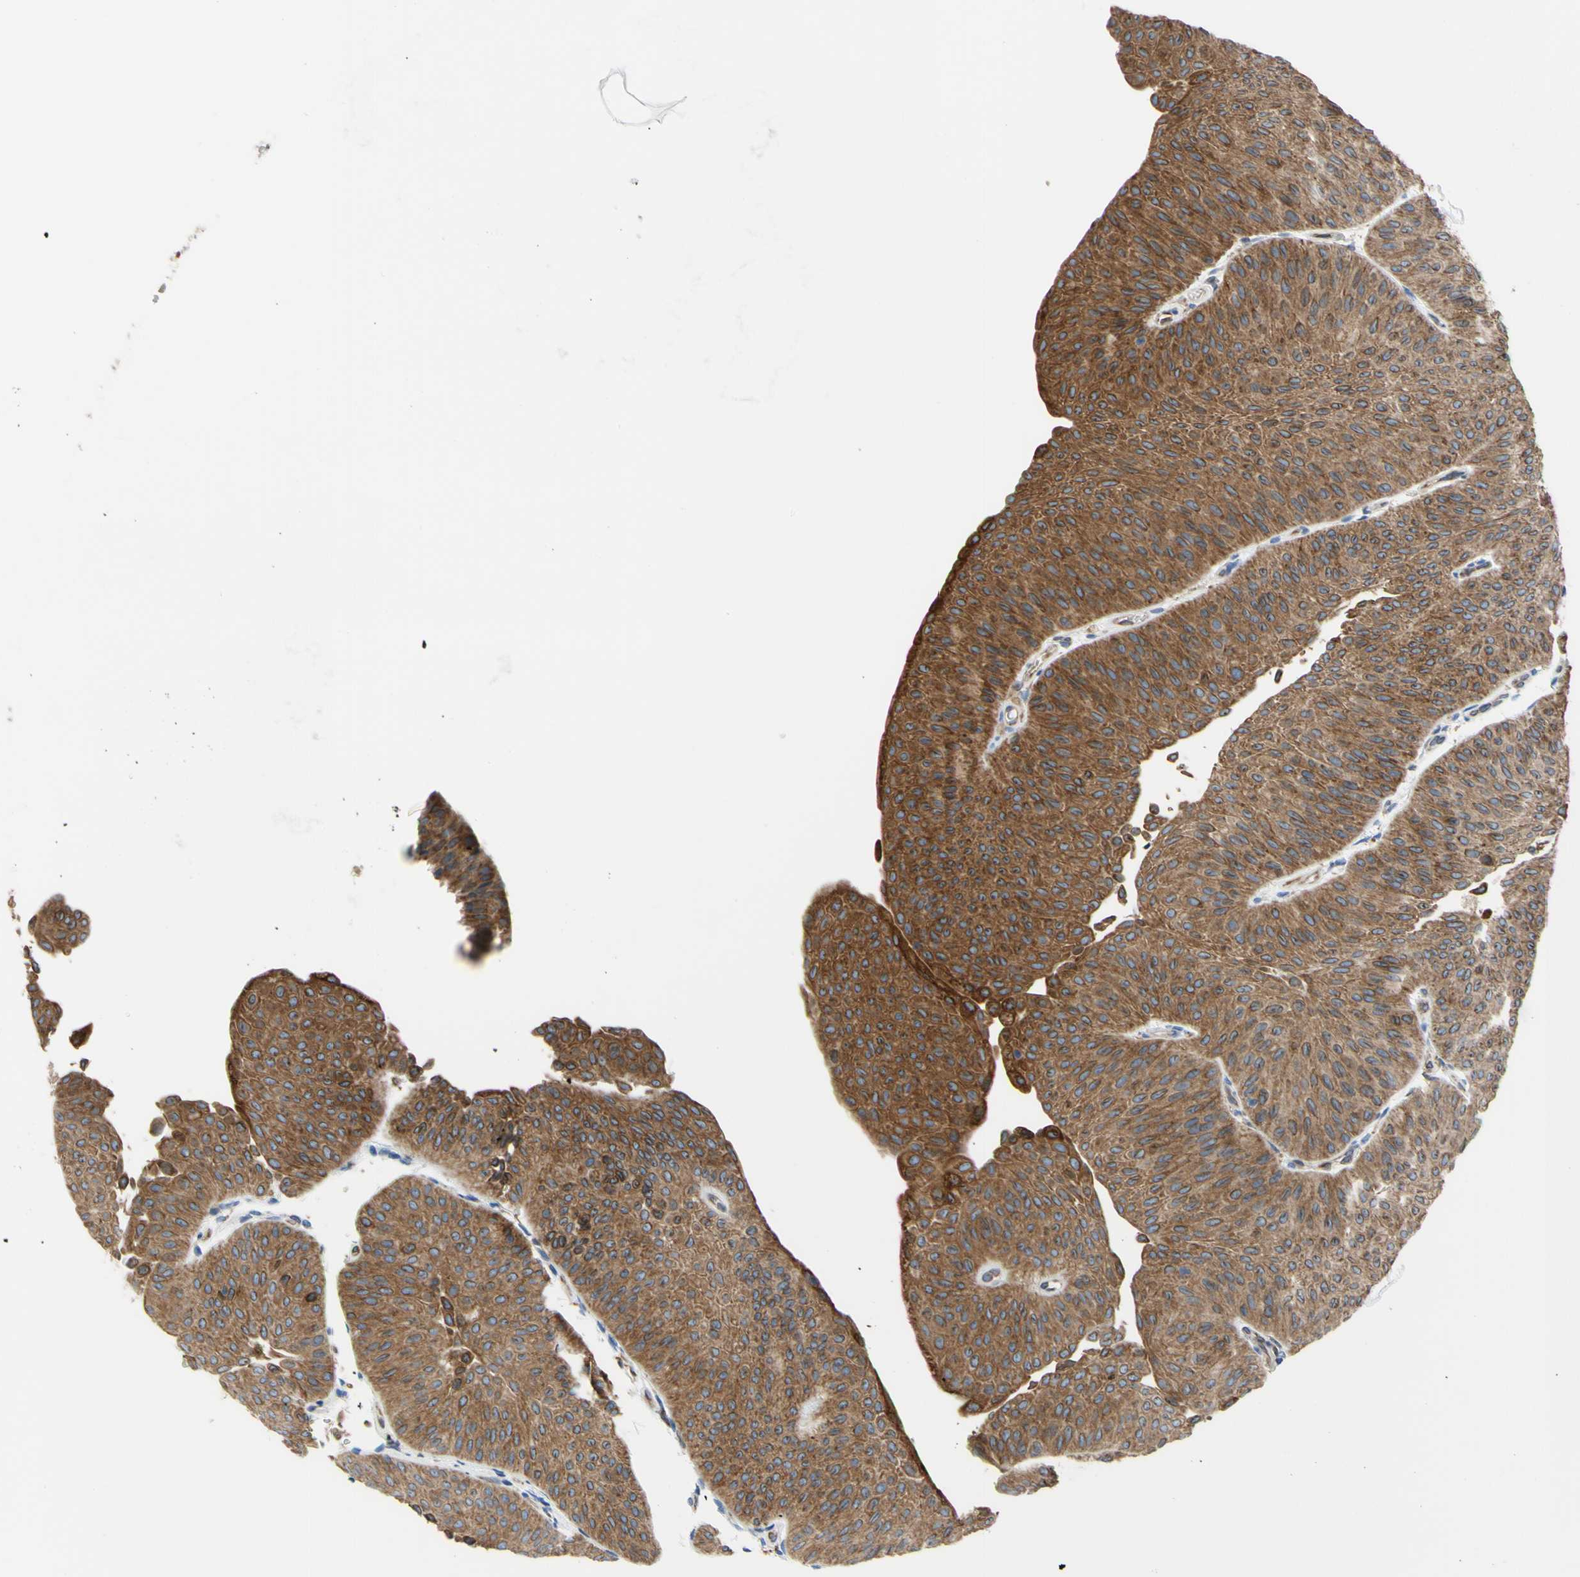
{"staining": {"intensity": "moderate", "quantity": ">75%", "location": "cytoplasmic/membranous"}, "tissue": "urothelial cancer", "cell_type": "Tumor cells", "image_type": "cancer", "snomed": [{"axis": "morphology", "description": "Urothelial carcinoma, Low grade"}, {"axis": "topography", "description": "Urinary bladder"}], "caption": "Moderate cytoplasmic/membranous positivity for a protein is present in about >75% of tumor cells of low-grade urothelial carcinoma using IHC.", "gene": "MGST2", "patient": {"sex": "female", "age": 60}}